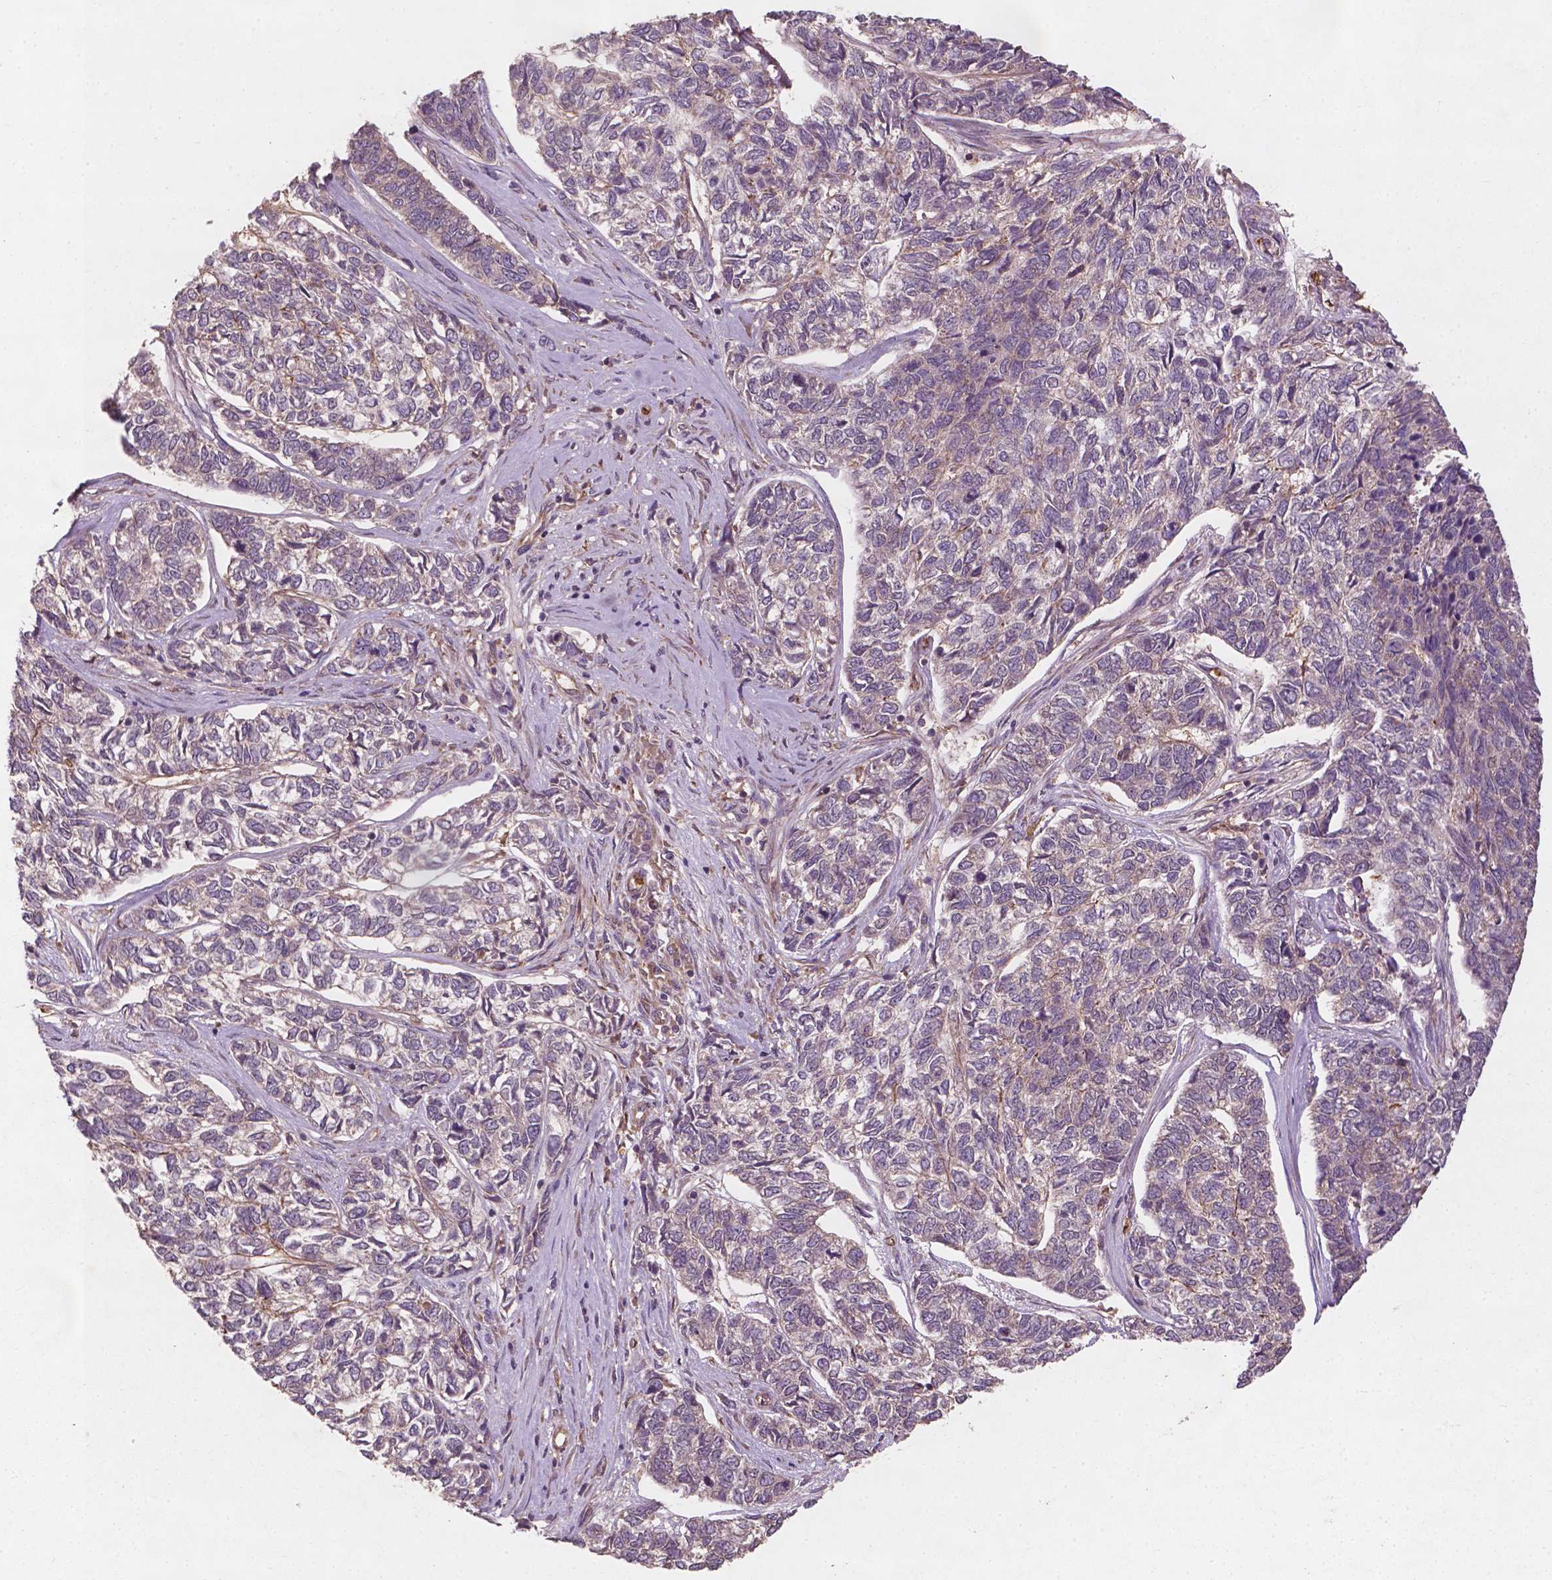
{"staining": {"intensity": "weak", "quantity": "<25%", "location": "cytoplasmic/membranous"}, "tissue": "skin cancer", "cell_type": "Tumor cells", "image_type": "cancer", "snomed": [{"axis": "morphology", "description": "Basal cell carcinoma"}, {"axis": "topography", "description": "Skin"}], "caption": "DAB immunohistochemical staining of human basal cell carcinoma (skin) exhibits no significant expression in tumor cells.", "gene": "CYFIP2", "patient": {"sex": "female", "age": 65}}